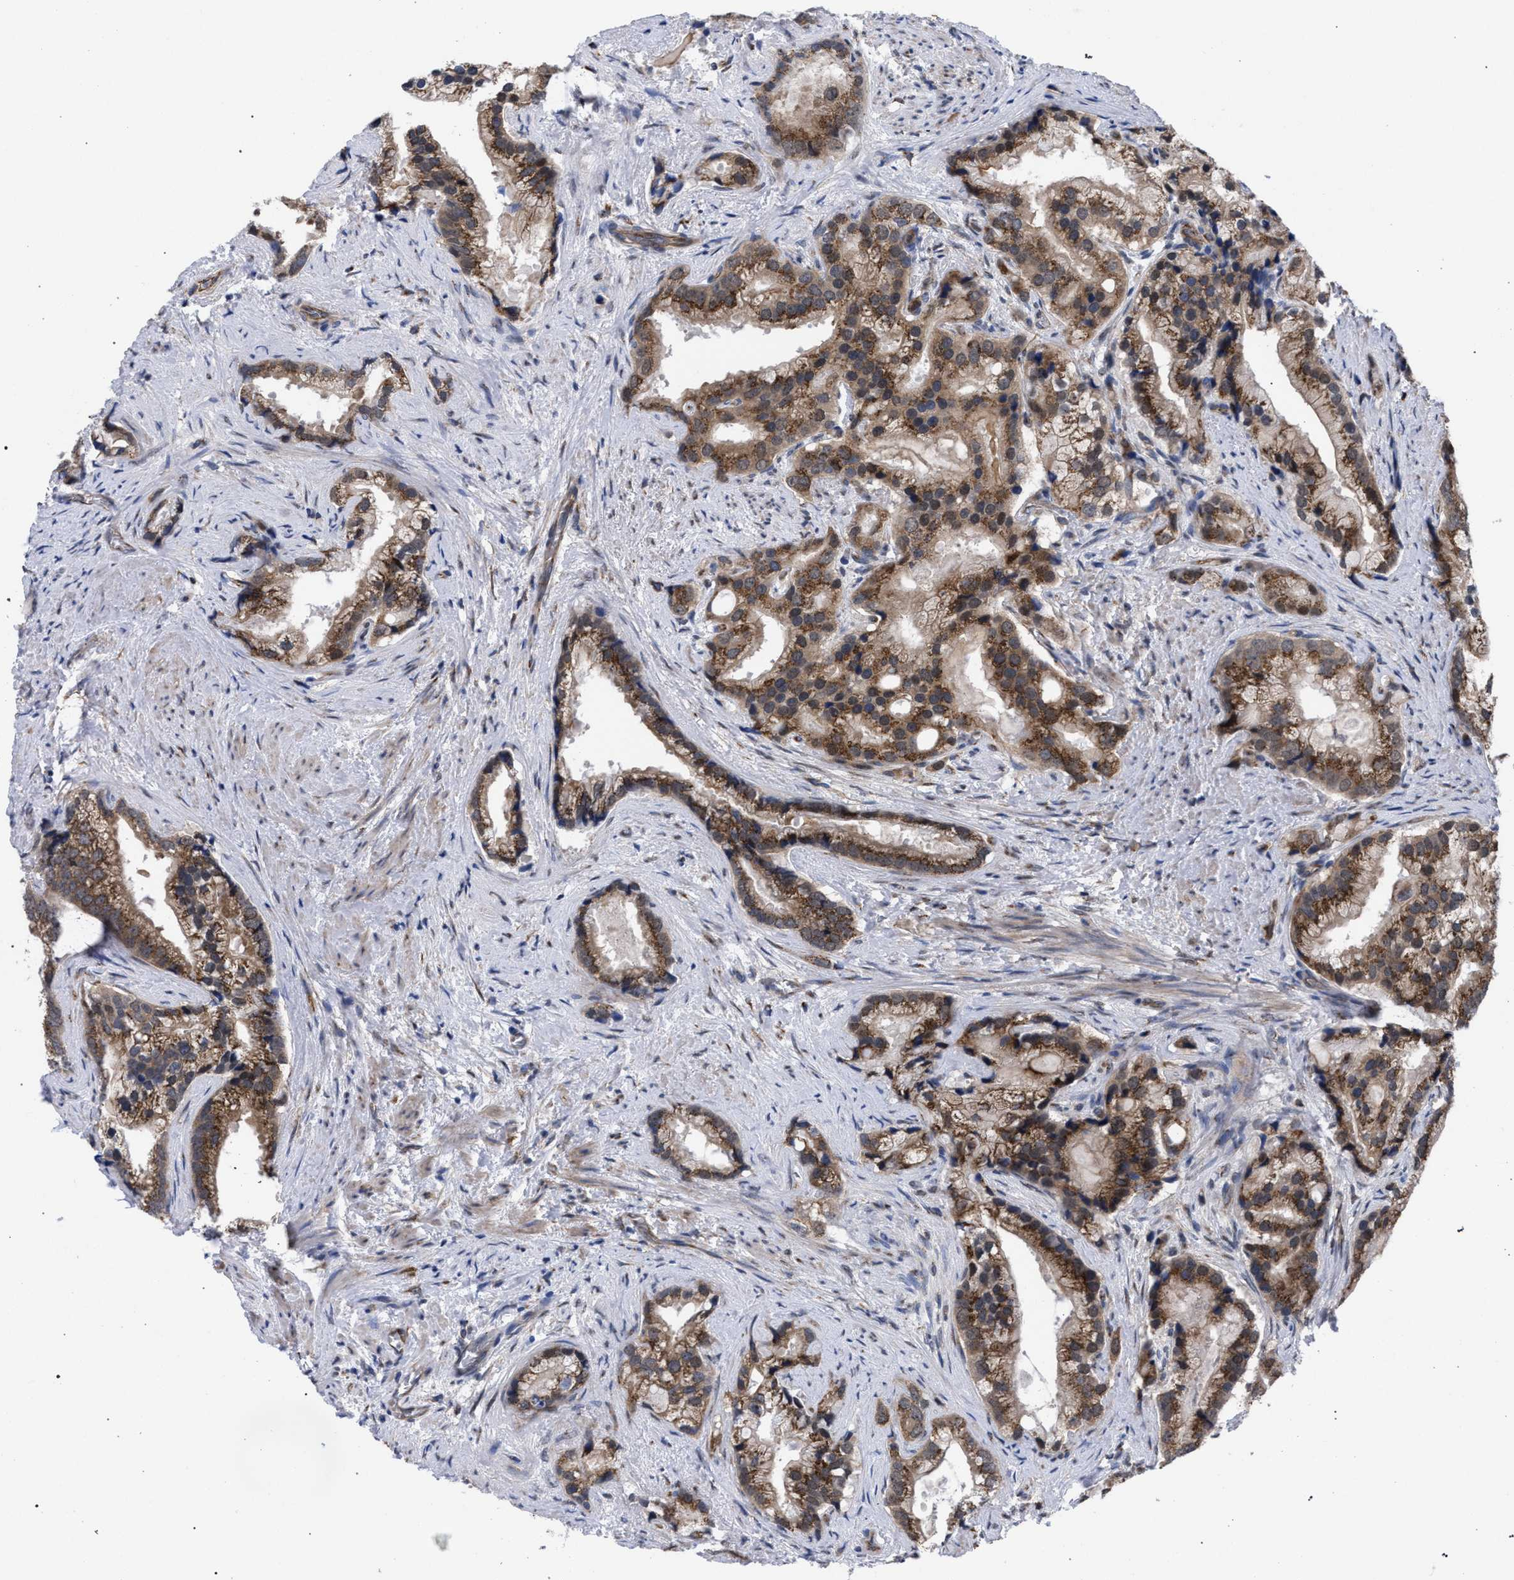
{"staining": {"intensity": "moderate", "quantity": ">75%", "location": "cytoplasmic/membranous"}, "tissue": "prostate cancer", "cell_type": "Tumor cells", "image_type": "cancer", "snomed": [{"axis": "morphology", "description": "Adenocarcinoma, Low grade"}, {"axis": "topography", "description": "Prostate"}], "caption": "DAB immunohistochemical staining of human prostate adenocarcinoma (low-grade) demonstrates moderate cytoplasmic/membranous protein staining in approximately >75% of tumor cells.", "gene": "GOLGA2", "patient": {"sex": "male", "age": 71}}